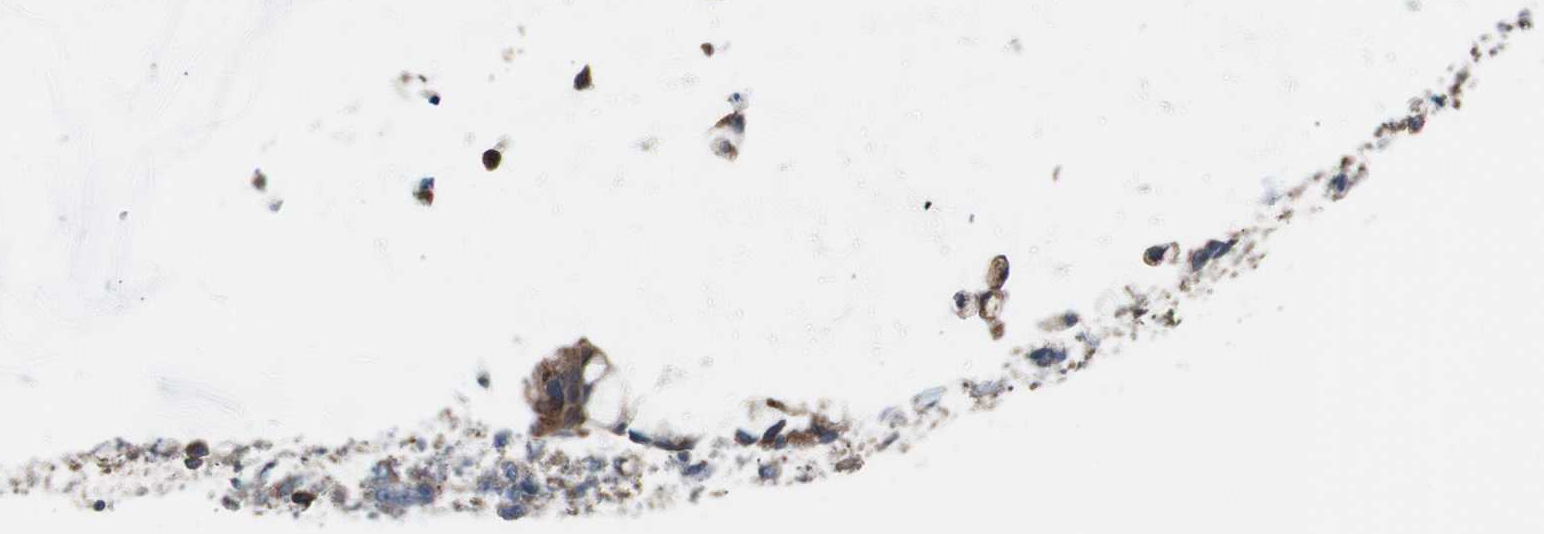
{"staining": {"intensity": "strong", "quantity": ">75%", "location": "cytoplasmic/membranous"}, "tissue": "ovarian cancer", "cell_type": "Tumor cells", "image_type": "cancer", "snomed": [{"axis": "morphology", "description": "Cystadenocarcinoma, mucinous, NOS"}, {"axis": "topography", "description": "Ovary"}], "caption": "A photomicrograph showing strong cytoplasmic/membranous expression in approximately >75% of tumor cells in ovarian mucinous cystadenocarcinoma, as visualized by brown immunohistochemical staining.", "gene": "PBXIP1", "patient": {"sex": "female", "age": 39}}